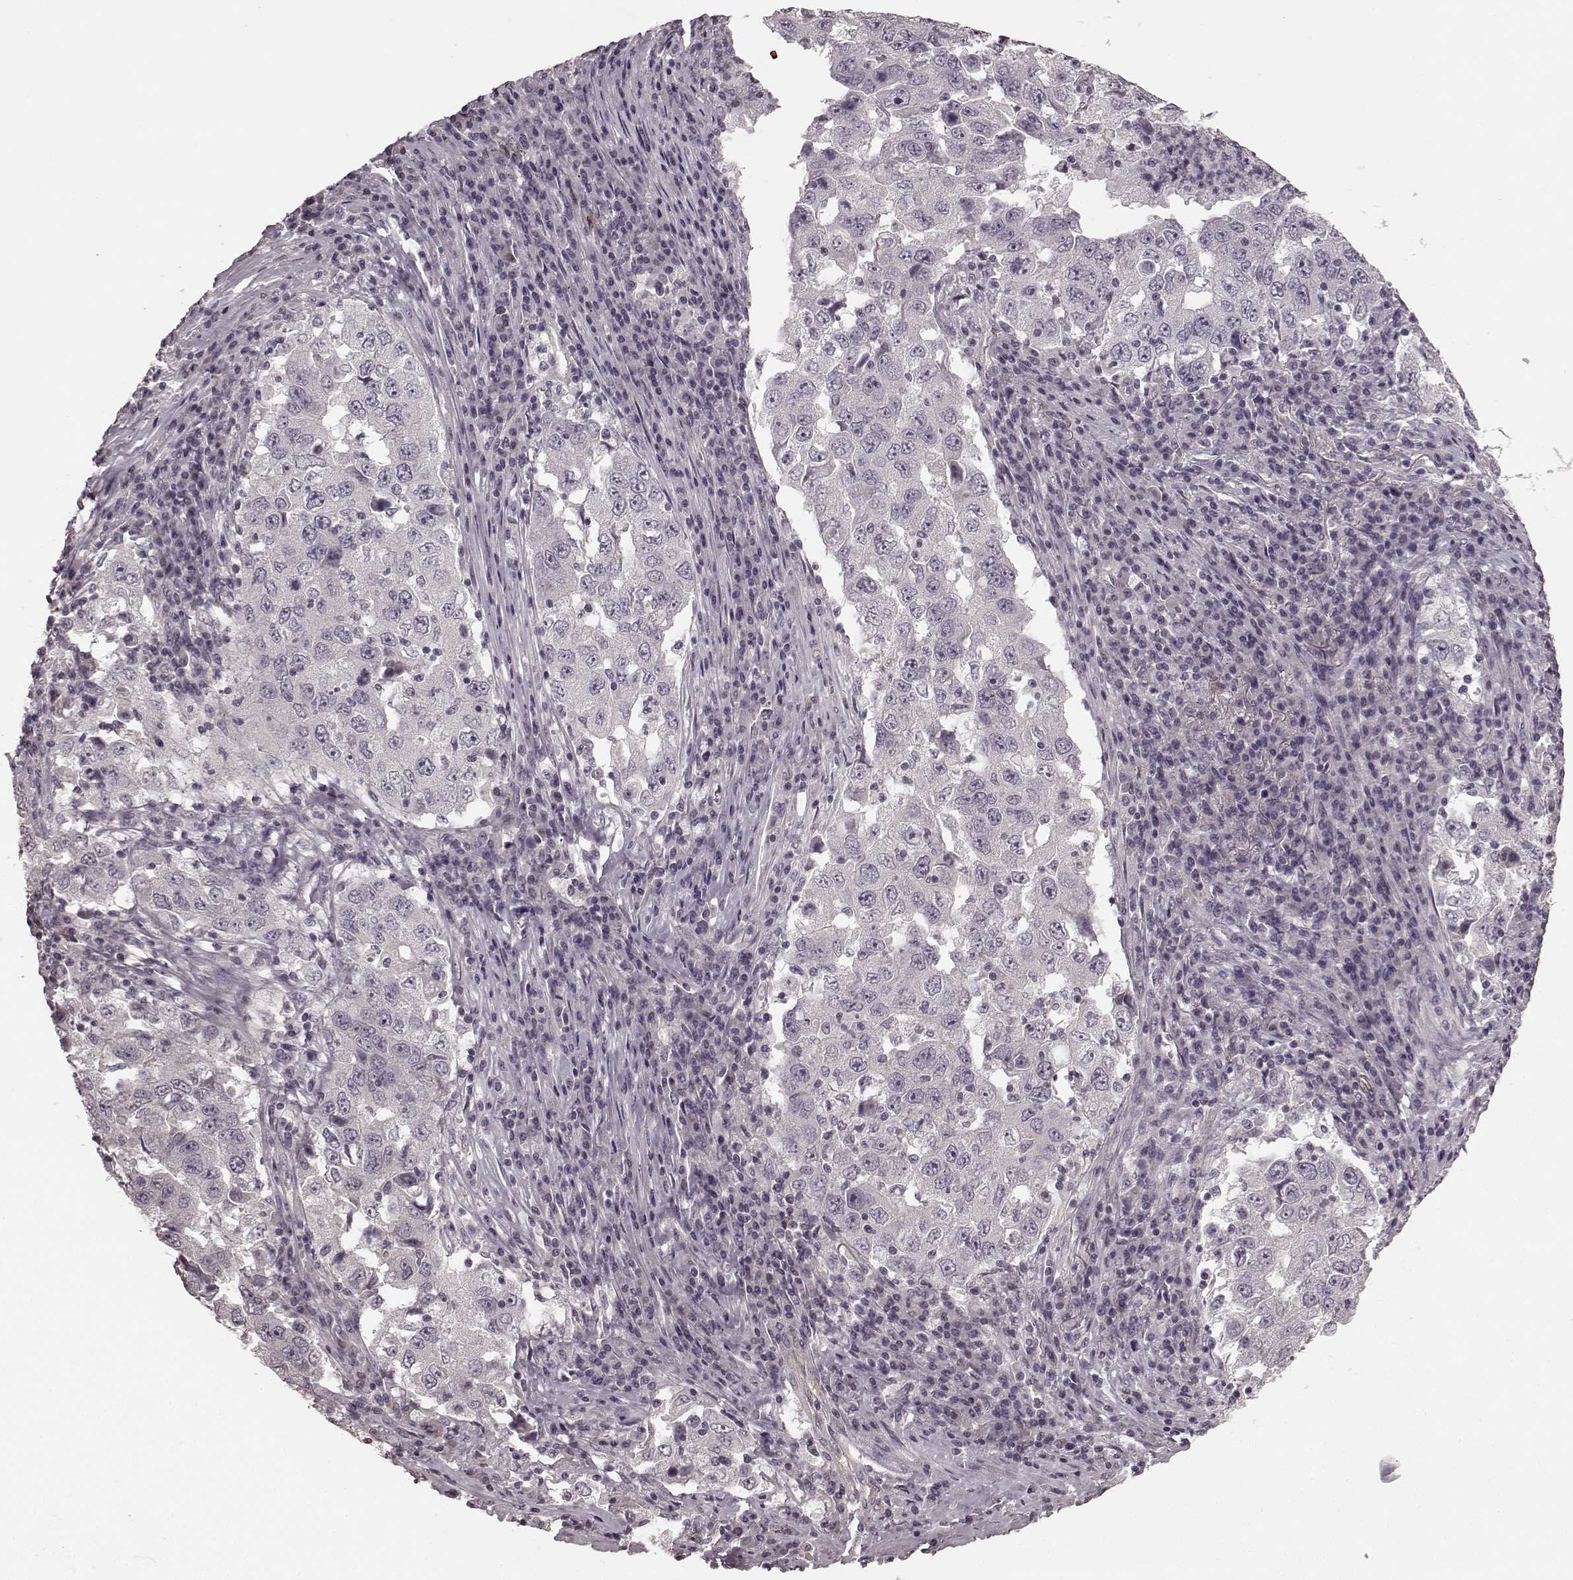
{"staining": {"intensity": "negative", "quantity": "none", "location": "none"}, "tissue": "lung cancer", "cell_type": "Tumor cells", "image_type": "cancer", "snomed": [{"axis": "morphology", "description": "Adenocarcinoma, NOS"}, {"axis": "topography", "description": "Lung"}], "caption": "Lung adenocarcinoma stained for a protein using immunohistochemistry (IHC) shows no staining tumor cells.", "gene": "PRKCE", "patient": {"sex": "male", "age": 73}}